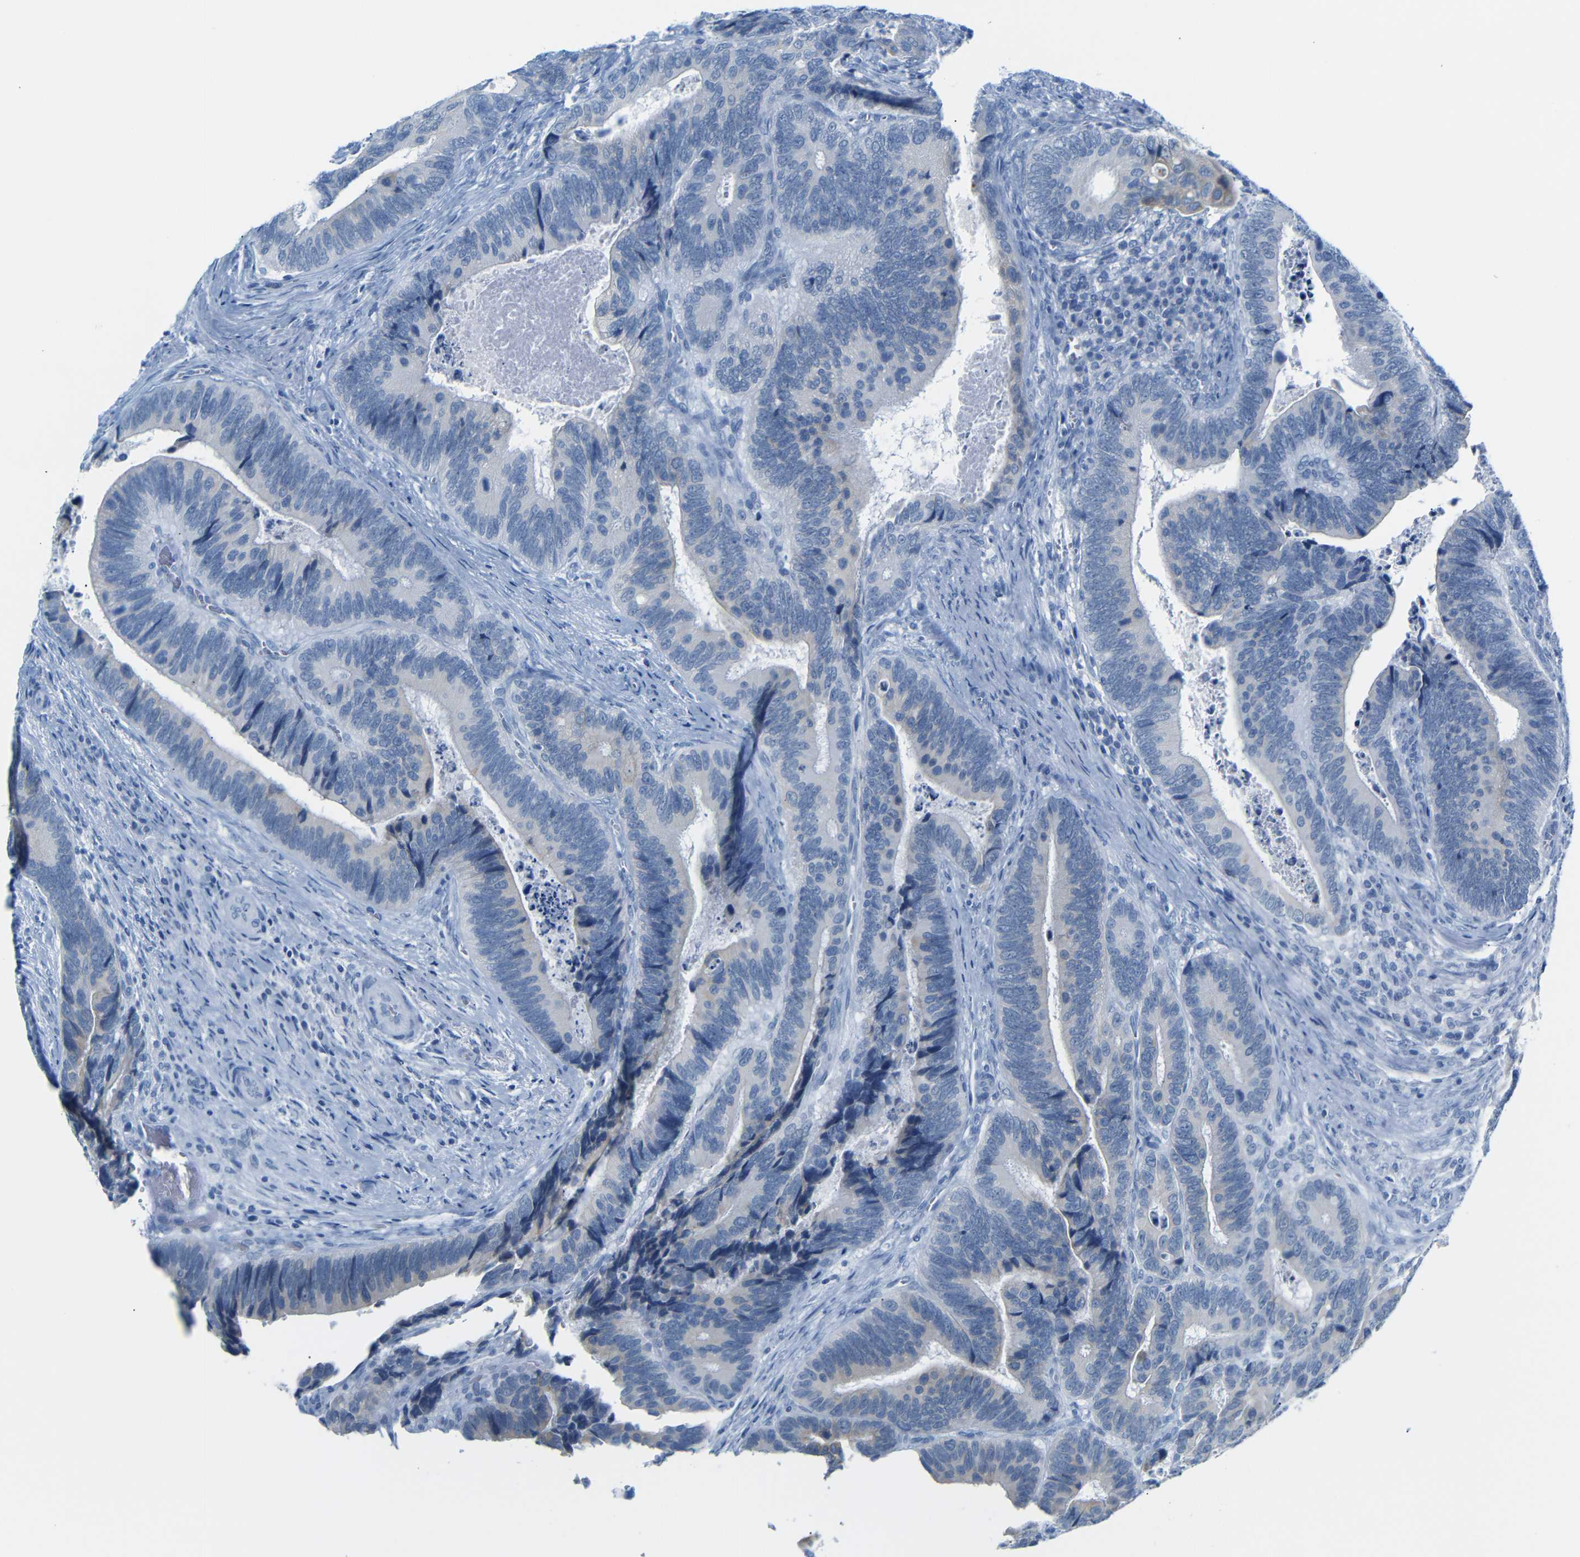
{"staining": {"intensity": "weak", "quantity": "<25%", "location": "cytoplasmic/membranous"}, "tissue": "colorectal cancer", "cell_type": "Tumor cells", "image_type": "cancer", "snomed": [{"axis": "morphology", "description": "Inflammation, NOS"}, {"axis": "morphology", "description": "Adenocarcinoma, NOS"}, {"axis": "topography", "description": "Colon"}], "caption": "Tumor cells show no significant positivity in colorectal cancer (adenocarcinoma). Brightfield microscopy of immunohistochemistry (IHC) stained with DAB (3,3'-diaminobenzidine) (brown) and hematoxylin (blue), captured at high magnification.", "gene": "DYNAP", "patient": {"sex": "male", "age": 72}}